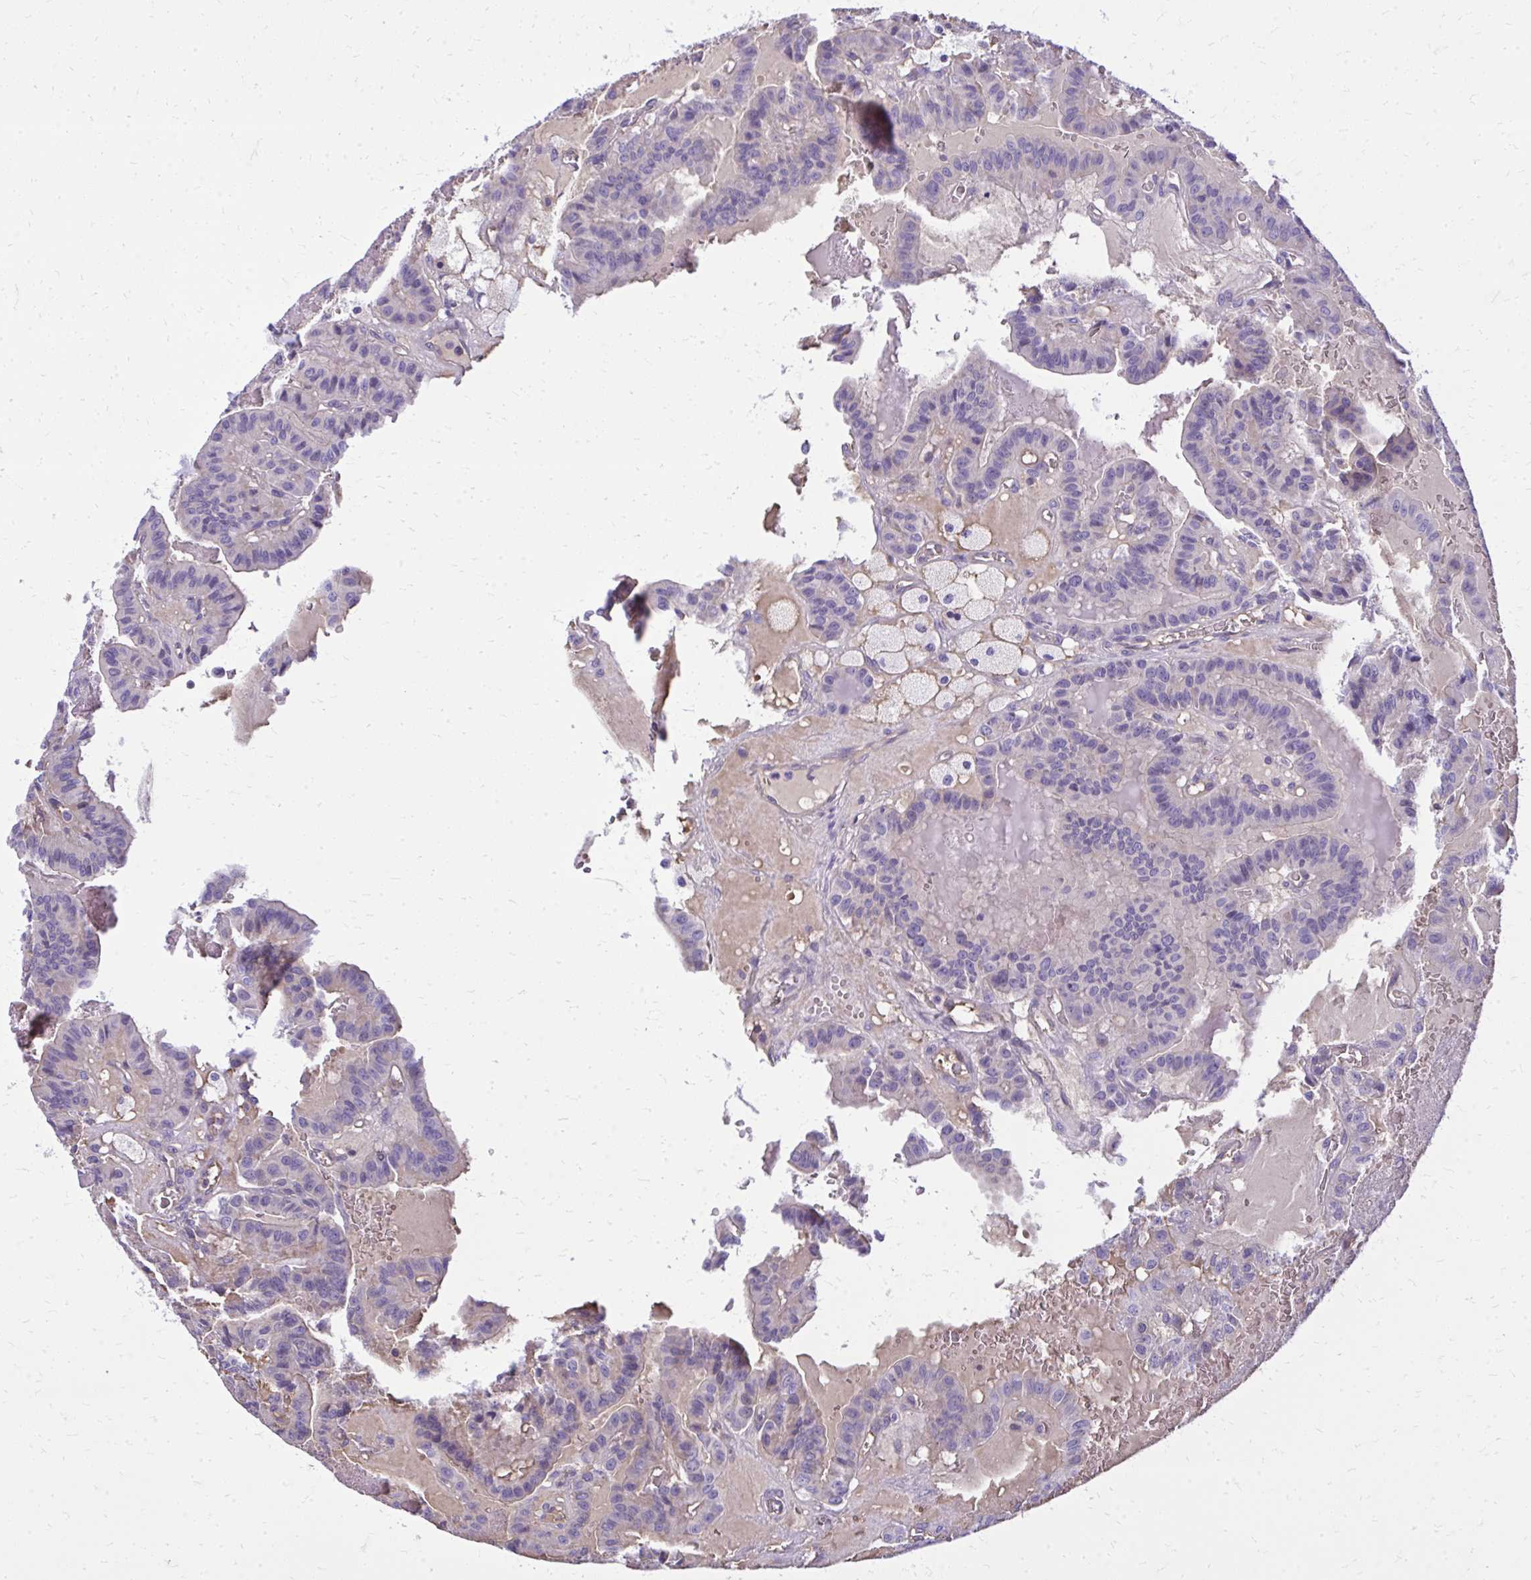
{"staining": {"intensity": "negative", "quantity": "none", "location": "none"}, "tissue": "thyroid cancer", "cell_type": "Tumor cells", "image_type": "cancer", "snomed": [{"axis": "morphology", "description": "Papillary adenocarcinoma, NOS"}, {"axis": "topography", "description": "Thyroid gland"}], "caption": "DAB immunohistochemical staining of human thyroid cancer (papillary adenocarcinoma) displays no significant staining in tumor cells.", "gene": "RUNDC3B", "patient": {"sex": "male", "age": 87}}